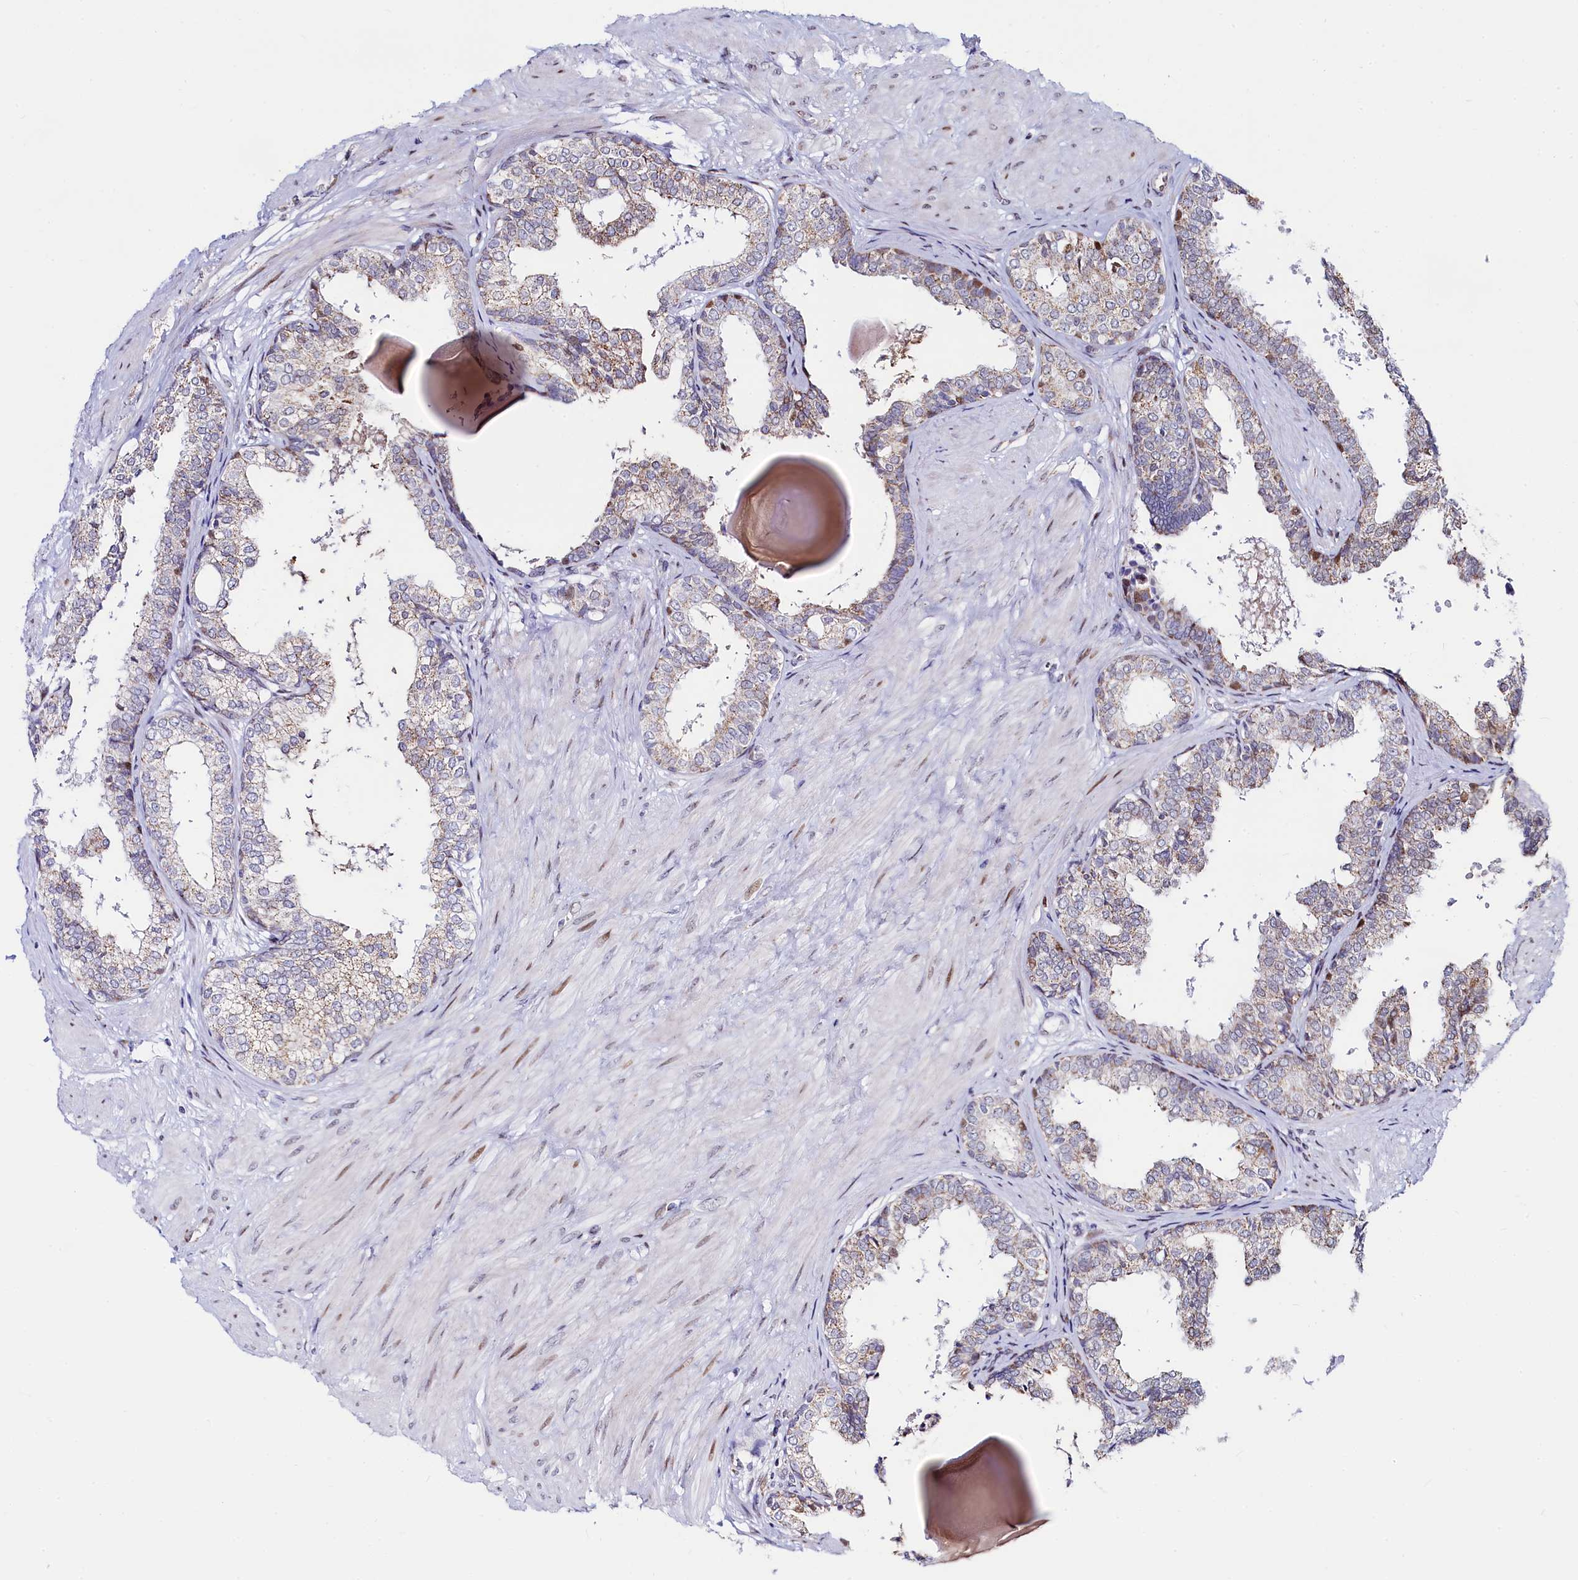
{"staining": {"intensity": "moderate", "quantity": "25%-75%", "location": "cytoplasmic/membranous"}, "tissue": "prostate", "cell_type": "Glandular cells", "image_type": "normal", "snomed": [{"axis": "morphology", "description": "Normal tissue, NOS"}, {"axis": "topography", "description": "Prostate"}], "caption": "Prostate stained for a protein (brown) reveals moderate cytoplasmic/membranous positive staining in approximately 25%-75% of glandular cells.", "gene": "HDGFL3", "patient": {"sex": "male", "age": 48}}